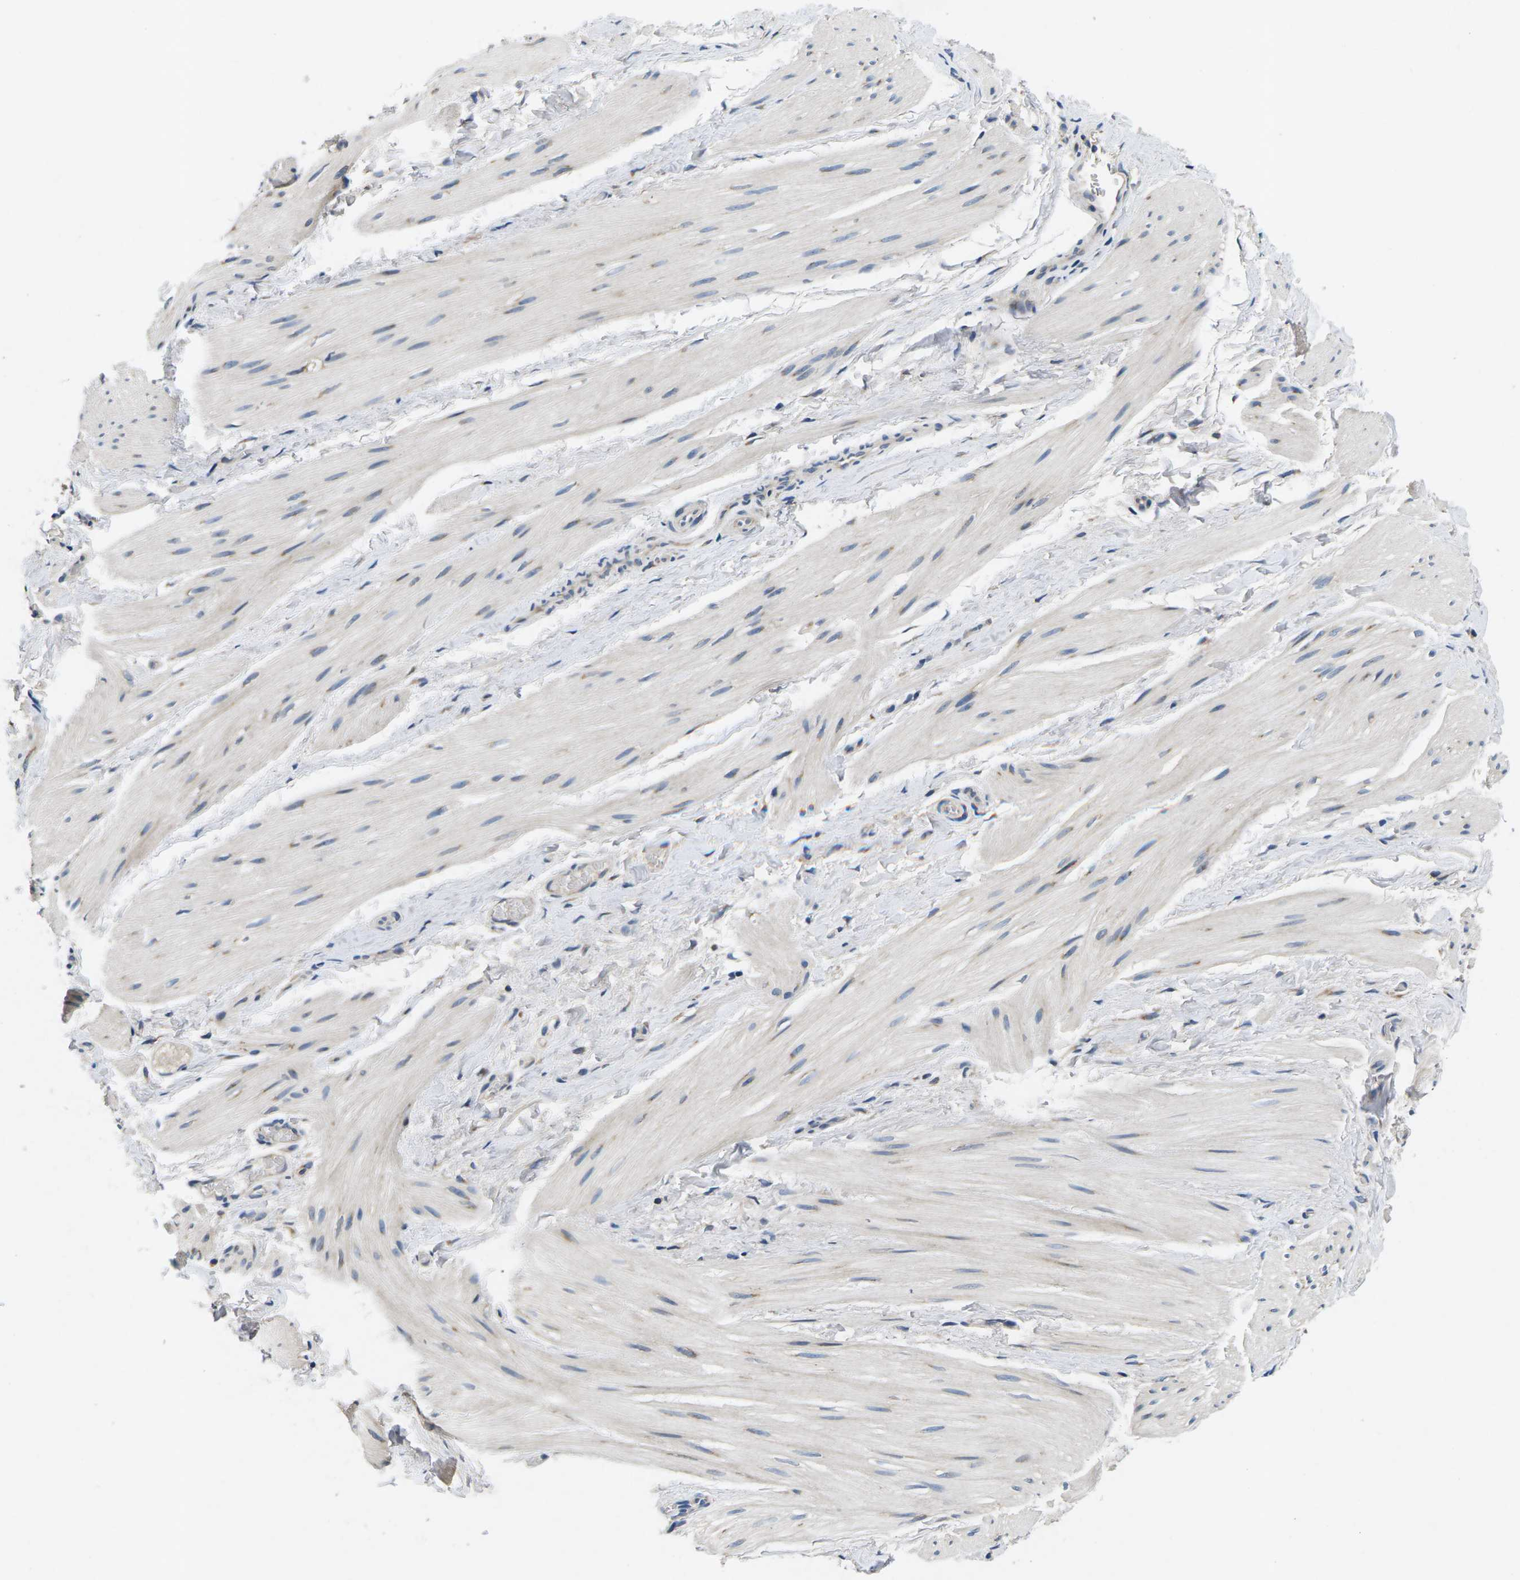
{"staining": {"intensity": "negative", "quantity": "none", "location": "none"}, "tissue": "smooth muscle", "cell_type": "Smooth muscle cells", "image_type": "normal", "snomed": [{"axis": "morphology", "description": "Normal tissue, NOS"}, {"axis": "topography", "description": "Smooth muscle"}], "caption": "This histopathology image is of benign smooth muscle stained with IHC to label a protein in brown with the nuclei are counter-stained blue. There is no expression in smooth muscle cells.", "gene": "ERGIC3", "patient": {"sex": "male", "age": 16}}